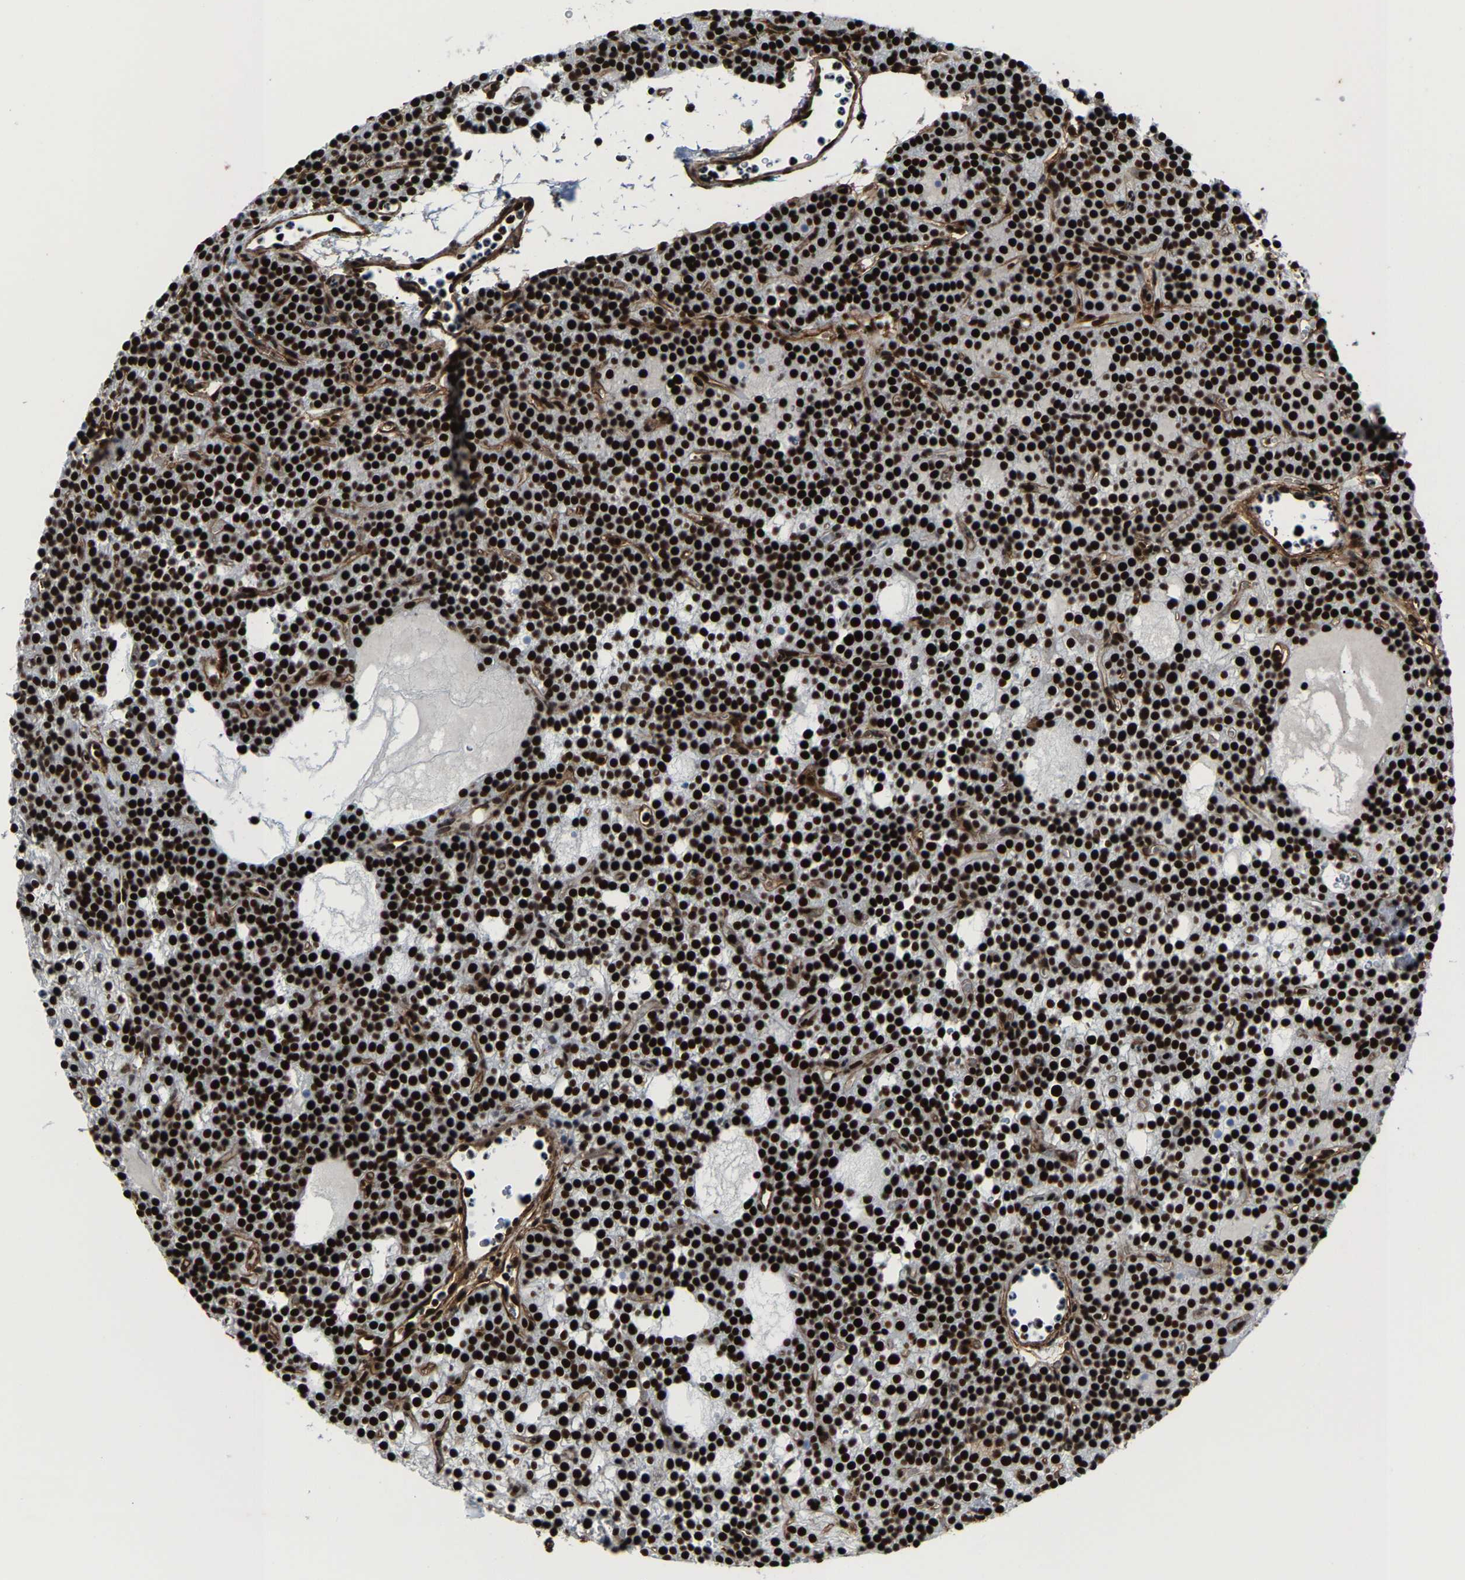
{"staining": {"intensity": "strong", "quantity": ">75%", "location": "nuclear"}, "tissue": "parathyroid gland", "cell_type": "Glandular cells", "image_type": "normal", "snomed": [{"axis": "morphology", "description": "Normal tissue, NOS"}, {"axis": "morphology", "description": "Adenoma, NOS"}, {"axis": "topography", "description": "Parathyroid gland"}], "caption": "DAB (3,3'-diaminobenzidine) immunohistochemical staining of normal parathyroid gland exhibits strong nuclear protein positivity in approximately >75% of glandular cells.", "gene": "DDX5", "patient": {"sex": "female", "age": 74}}